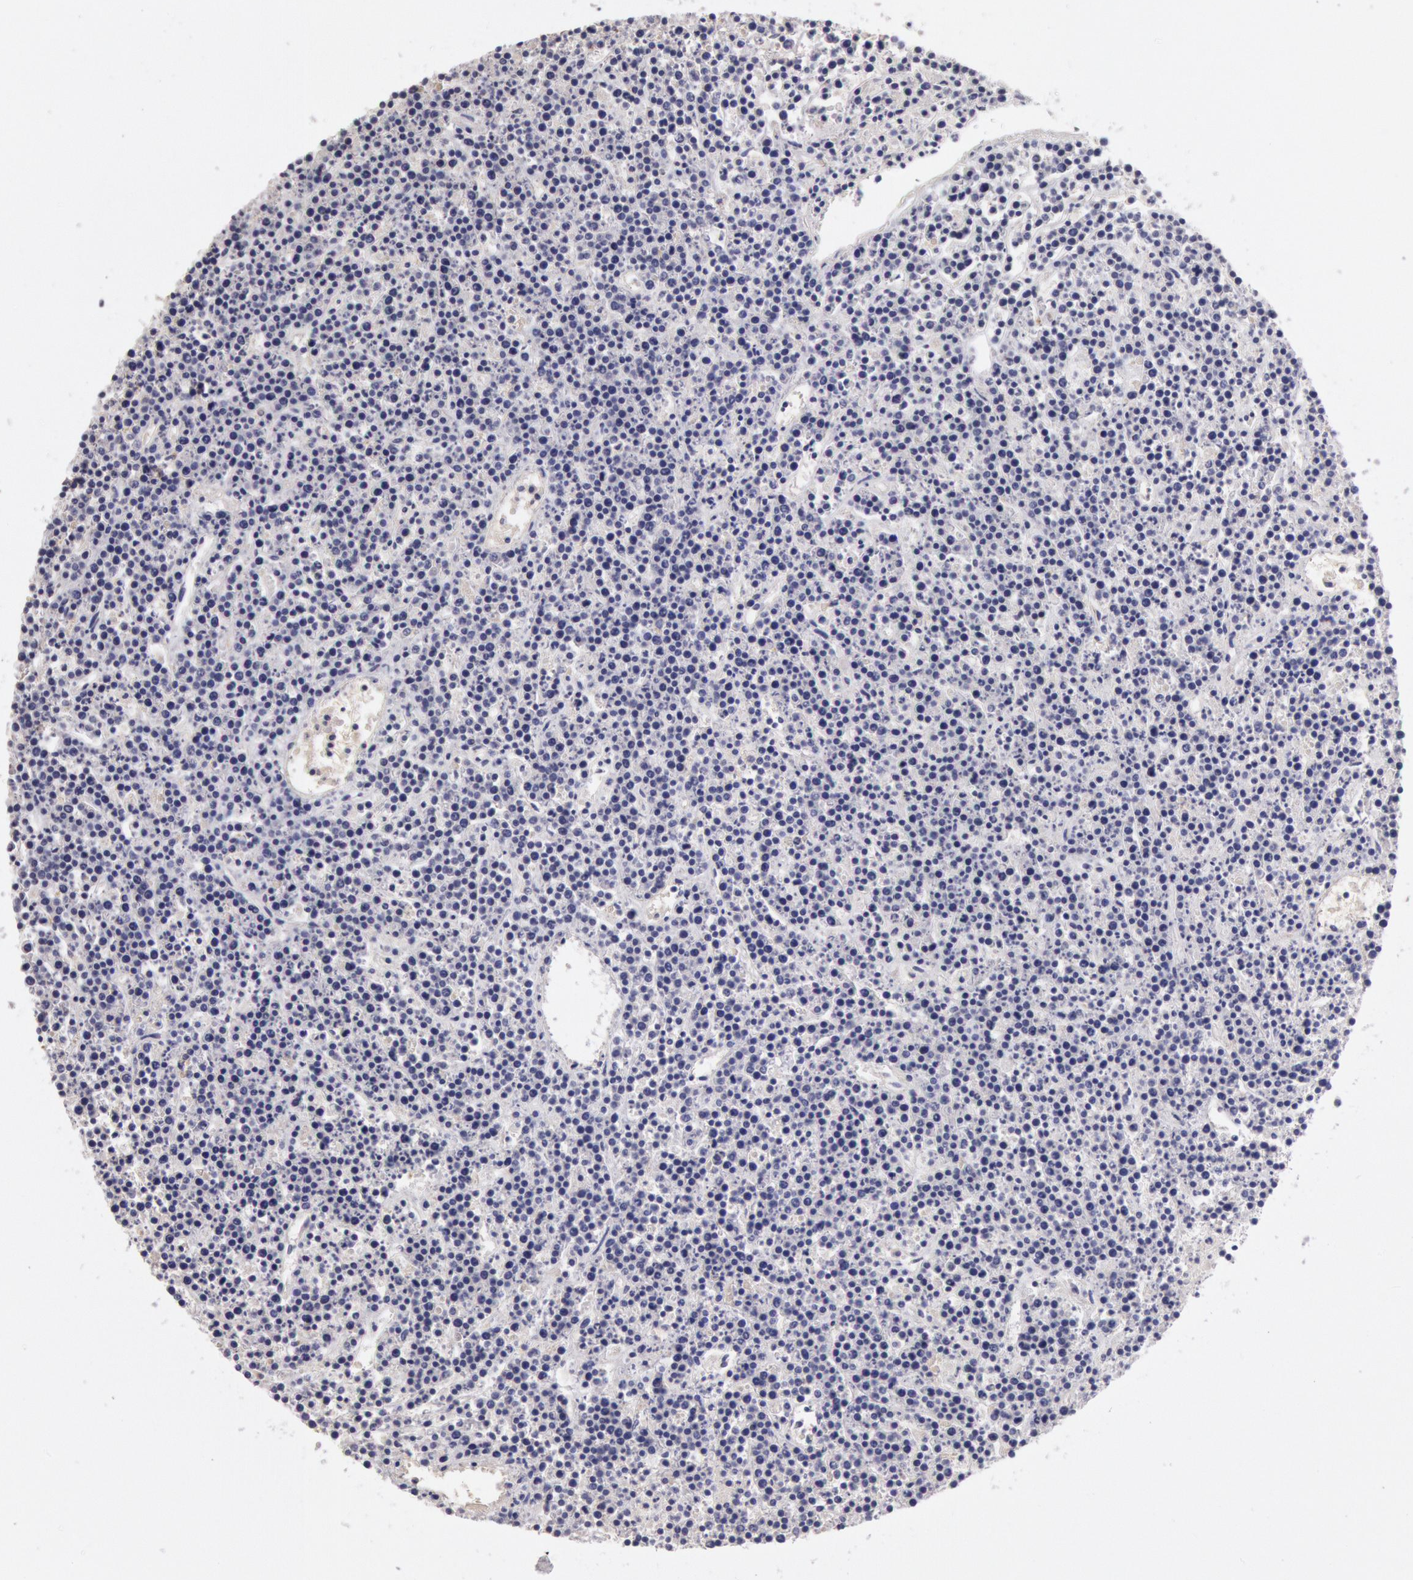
{"staining": {"intensity": "negative", "quantity": "none", "location": "none"}, "tissue": "lymphoma", "cell_type": "Tumor cells", "image_type": "cancer", "snomed": [{"axis": "morphology", "description": "Malignant lymphoma, non-Hodgkin's type, High grade"}, {"axis": "topography", "description": "Ovary"}], "caption": "Tumor cells are negative for protein expression in human lymphoma.", "gene": "C1R", "patient": {"sex": "female", "age": 56}}